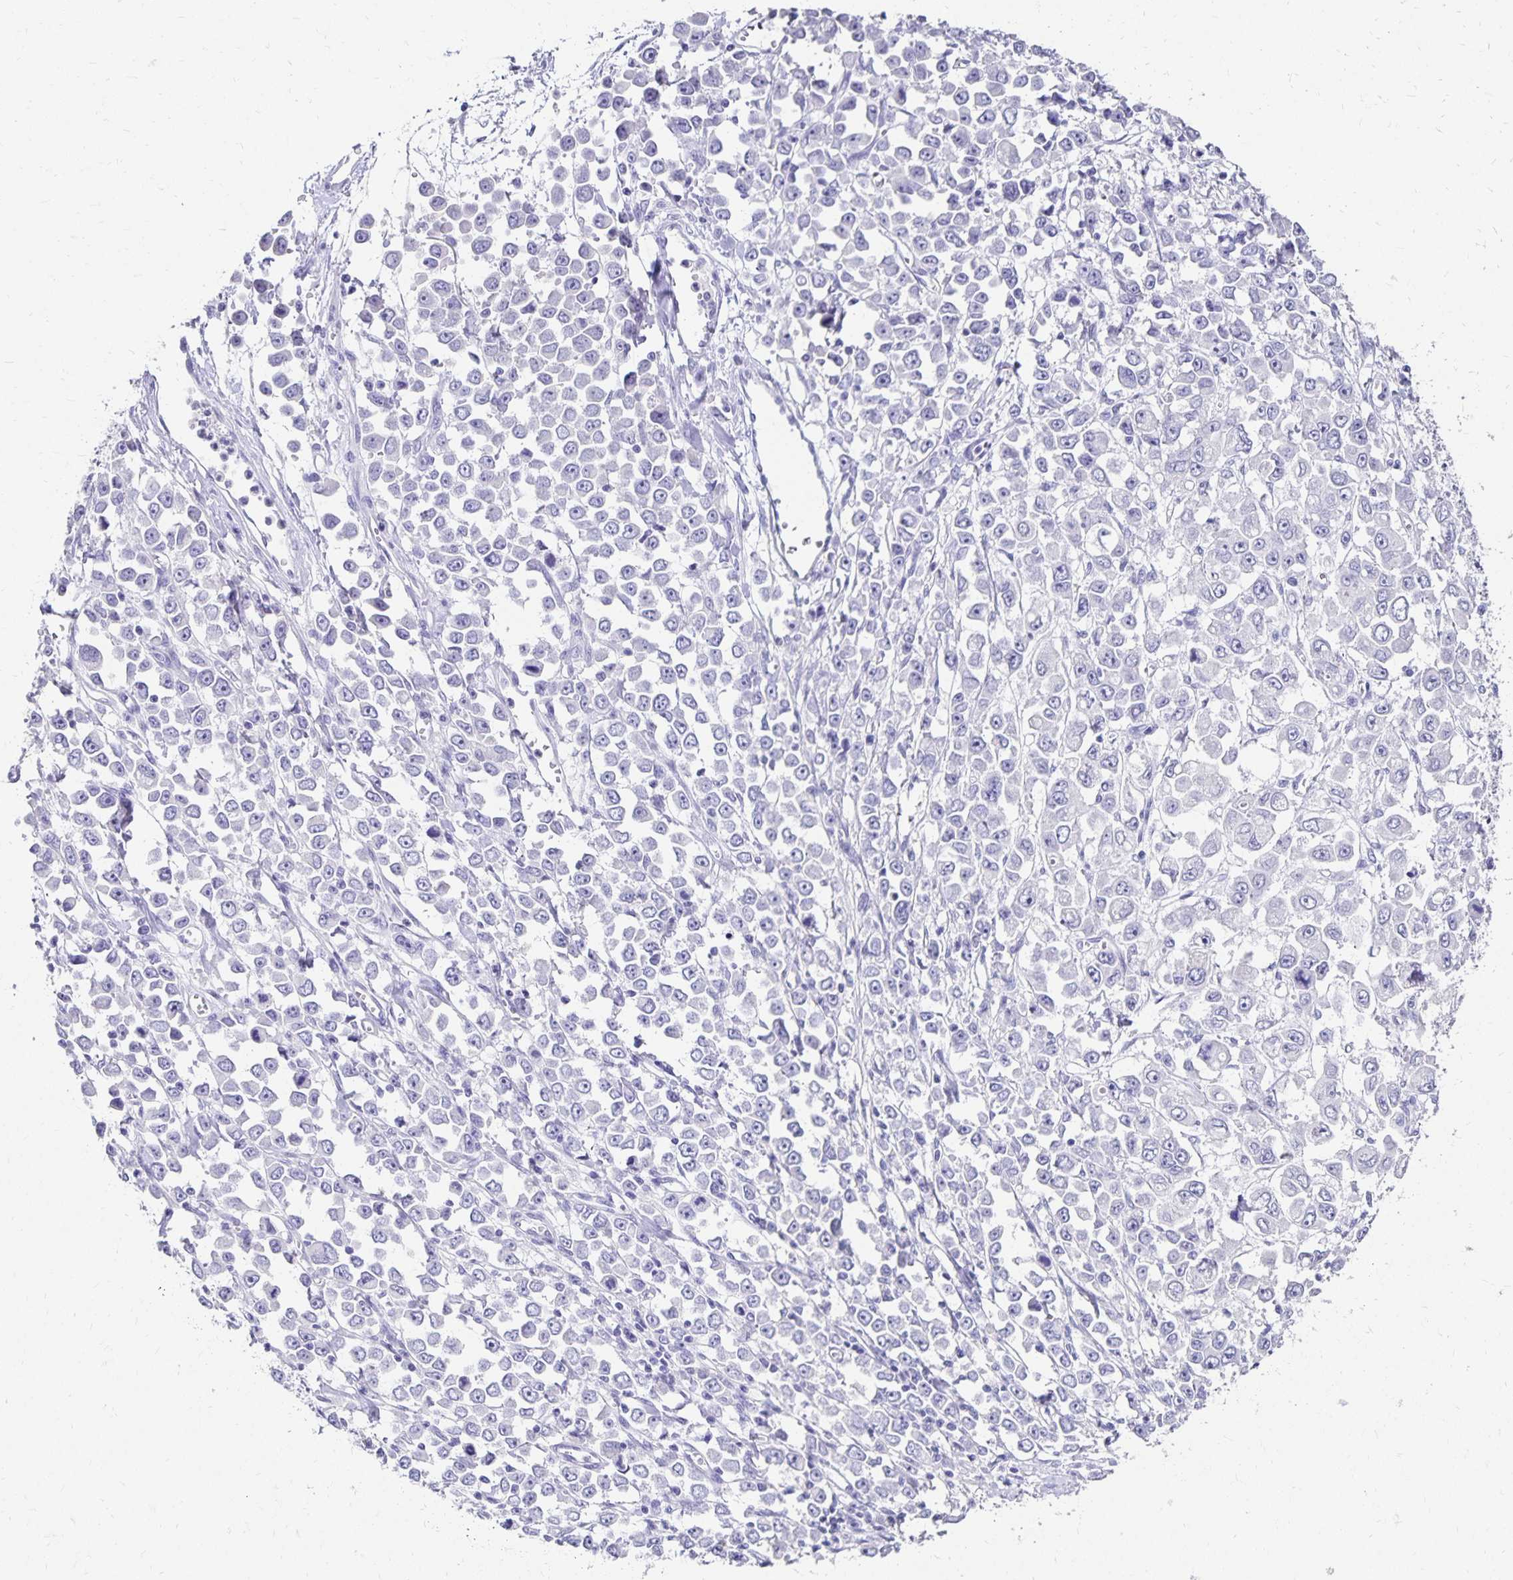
{"staining": {"intensity": "negative", "quantity": "none", "location": "none"}, "tissue": "stomach cancer", "cell_type": "Tumor cells", "image_type": "cancer", "snomed": [{"axis": "morphology", "description": "Adenocarcinoma, NOS"}, {"axis": "topography", "description": "Stomach, upper"}], "caption": "A micrograph of human stomach cancer is negative for staining in tumor cells.", "gene": "DYNLT4", "patient": {"sex": "male", "age": 70}}